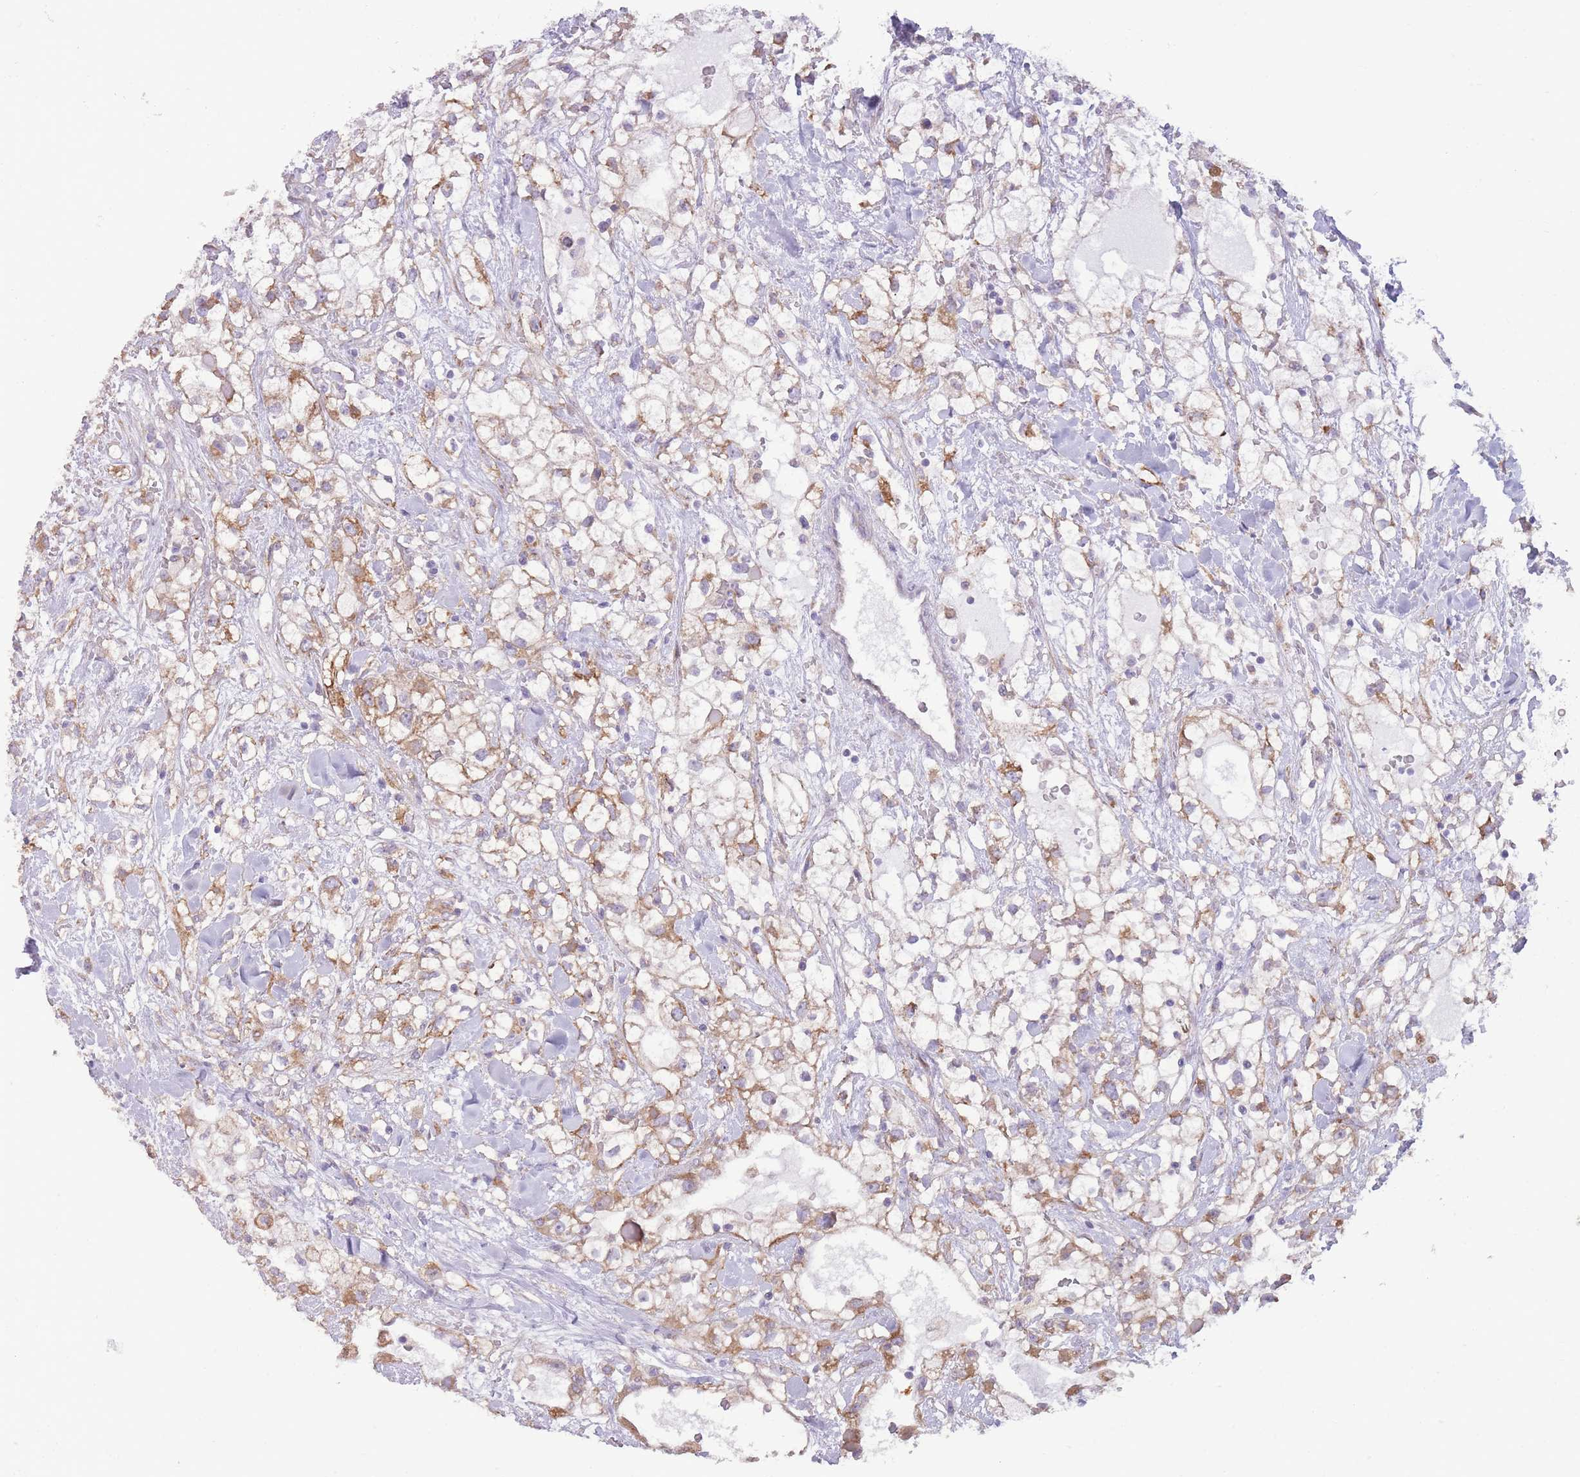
{"staining": {"intensity": "moderate", "quantity": ">75%", "location": "cytoplasmic/membranous"}, "tissue": "renal cancer", "cell_type": "Tumor cells", "image_type": "cancer", "snomed": [{"axis": "morphology", "description": "Adenocarcinoma, NOS"}, {"axis": "topography", "description": "Kidney"}], "caption": "Adenocarcinoma (renal) stained with DAB IHC displays medium levels of moderate cytoplasmic/membranous expression in approximately >75% of tumor cells.", "gene": "TRAPPC5", "patient": {"sex": "male", "age": 59}}